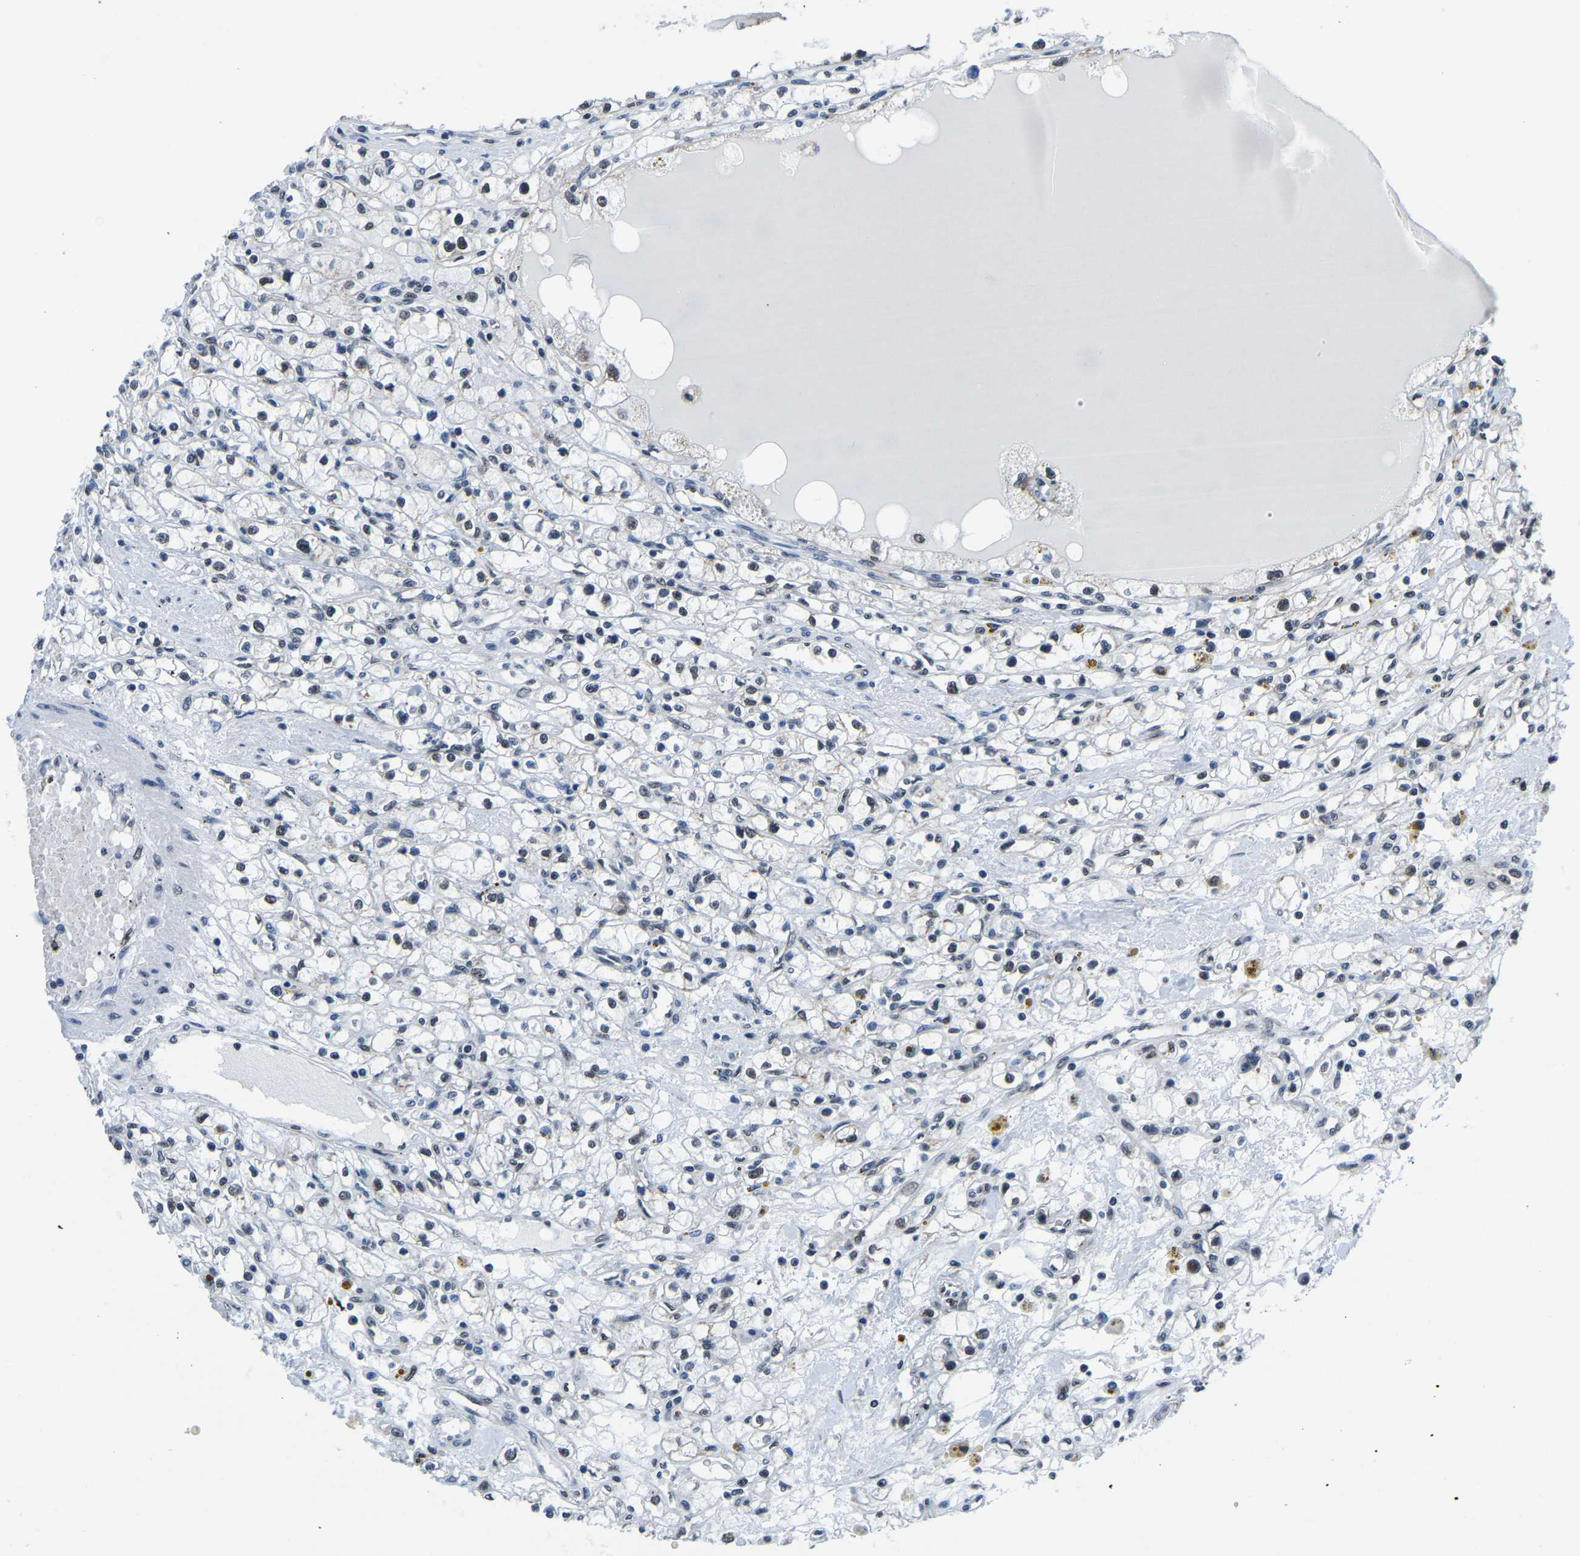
{"staining": {"intensity": "weak", "quantity": ">75%", "location": "nuclear"}, "tissue": "renal cancer", "cell_type": "Tumor cells", "image_type": "cancer", "snomed": [{"axis": "morphology", "description": "Adenocarcinoma, NOS"}, {"axis": "topography", "description": "Kidney"}], "caption": "An image showing weak nuclear staining in approximately >75% of tumor cells in adenocarcinoma (renal), as visualized by brown immunohistochemical staining.", "gene": "BNIP3L", "patient": {"sex": "male", "age": 56}}